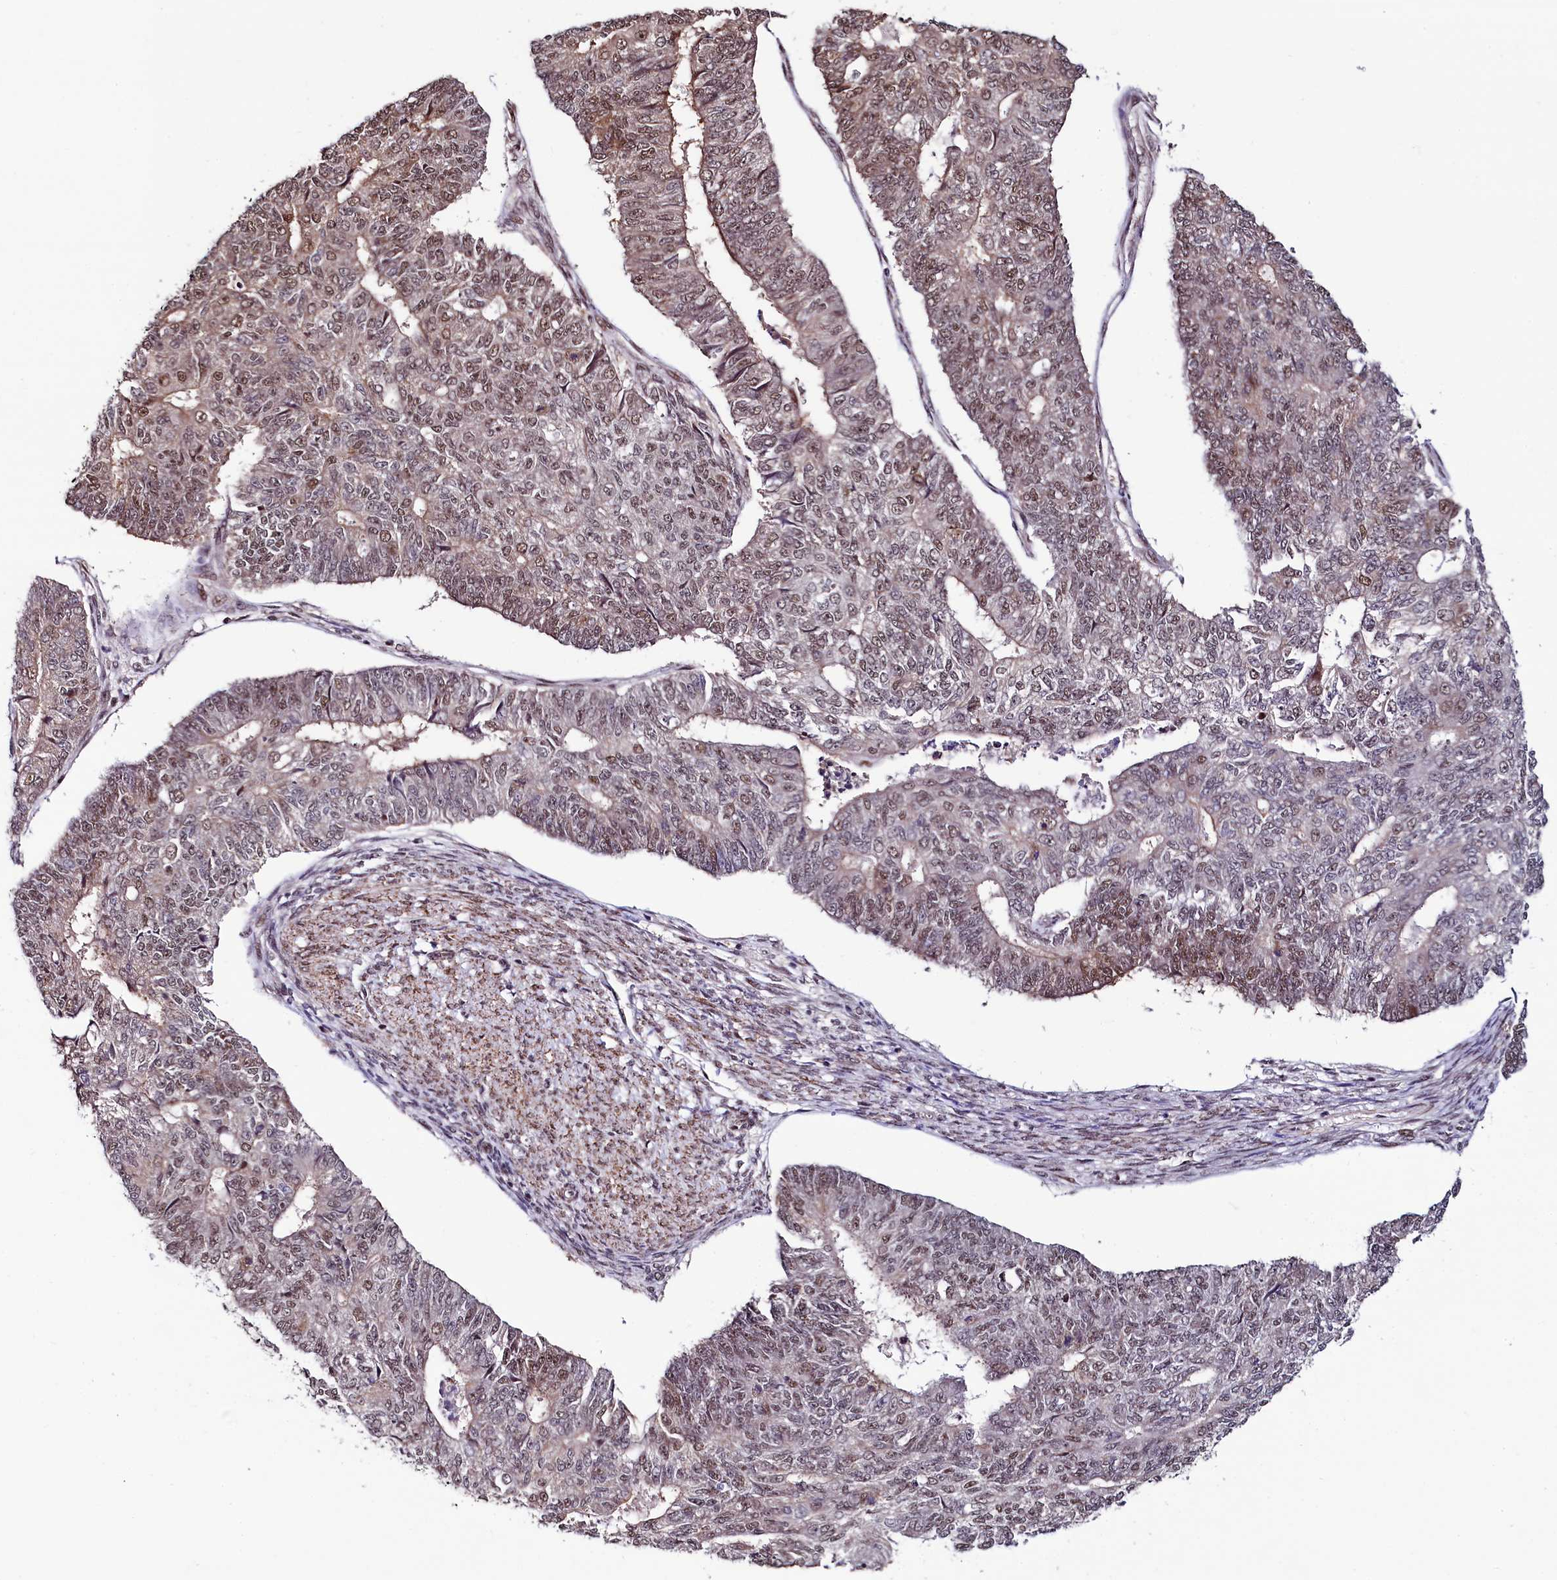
{"staining": {"intensity": "weak", "quantity": ">75%", "location": "nuclear"}, "tissue": "endometrial cancer", "cell_type": "Tumor cells", "image_type": "cancer", "snomed": [{"axis": "morphology", "description": "Adenocarcinoma, NOS"}, {"axis": "topography", "description": "Endometrium"}], "caption": "There is low levels of weak nuclear staining in tumor cells of endometrial cancer (adenocarcinoma), as demonstrated by immunohistochemical staining (brown color).", "gene": "LEO1", "patient": {"sex": "female", "age": 32}}